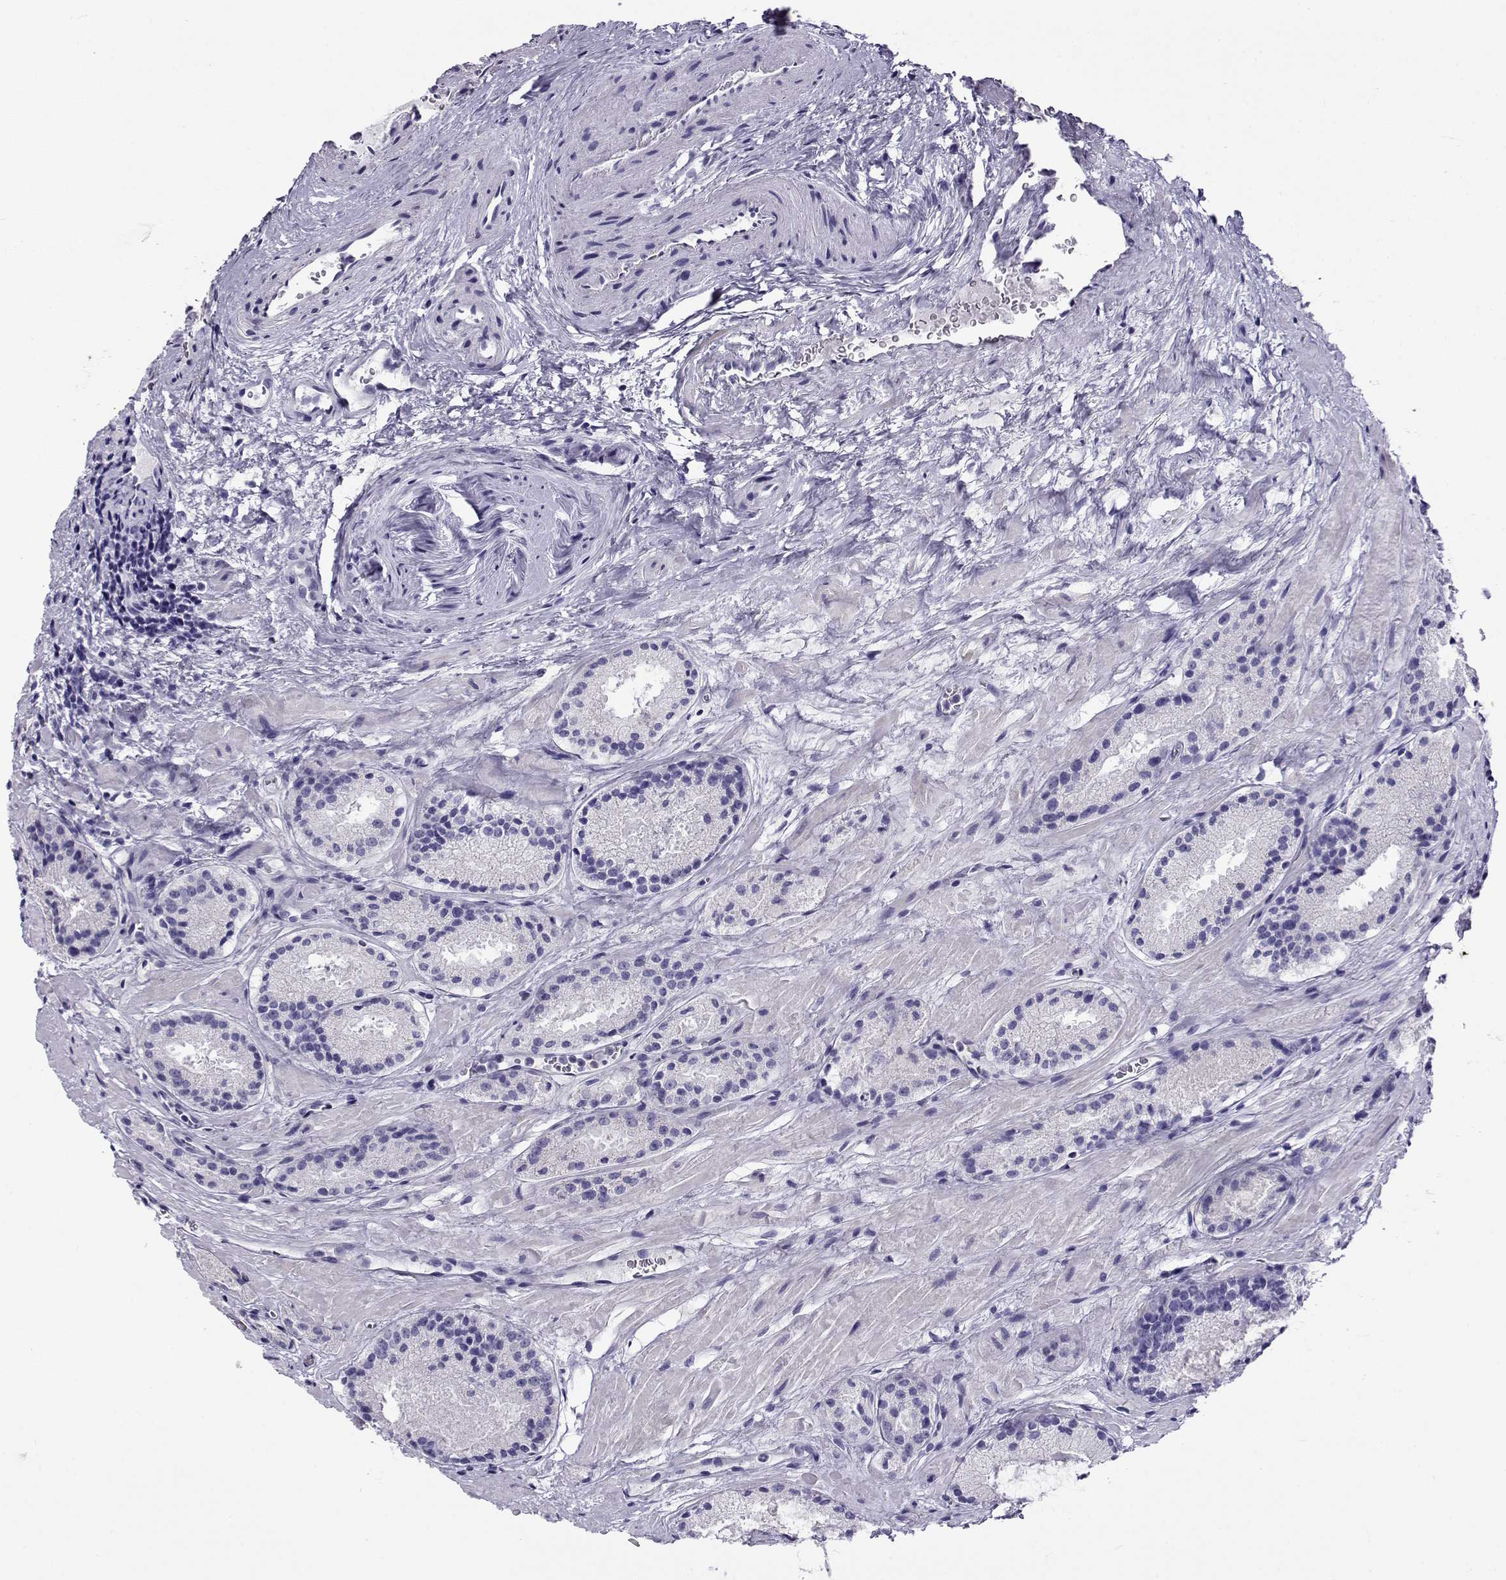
{"staining": {"intensity": "negative", "quantity": "none", "location": "none"}, "tissue": "prostate cancer", "cell_type": "Tumor cells", "image_type": "cancer", "snomed": [{"axis": "morphology", "description": "Adenocarcinoma, NOS"}, {"axis": "morphology", "description": "Adenocarcinoma, High grade"}, {"axis": "topography", "description": "Prostate"}], "caption": "There is no significant expression in tumor cells of adenocarcinoma (high-grade) (prostate).", "gene": "CABS1", "patient": {"sex": "male", "age": 62}}